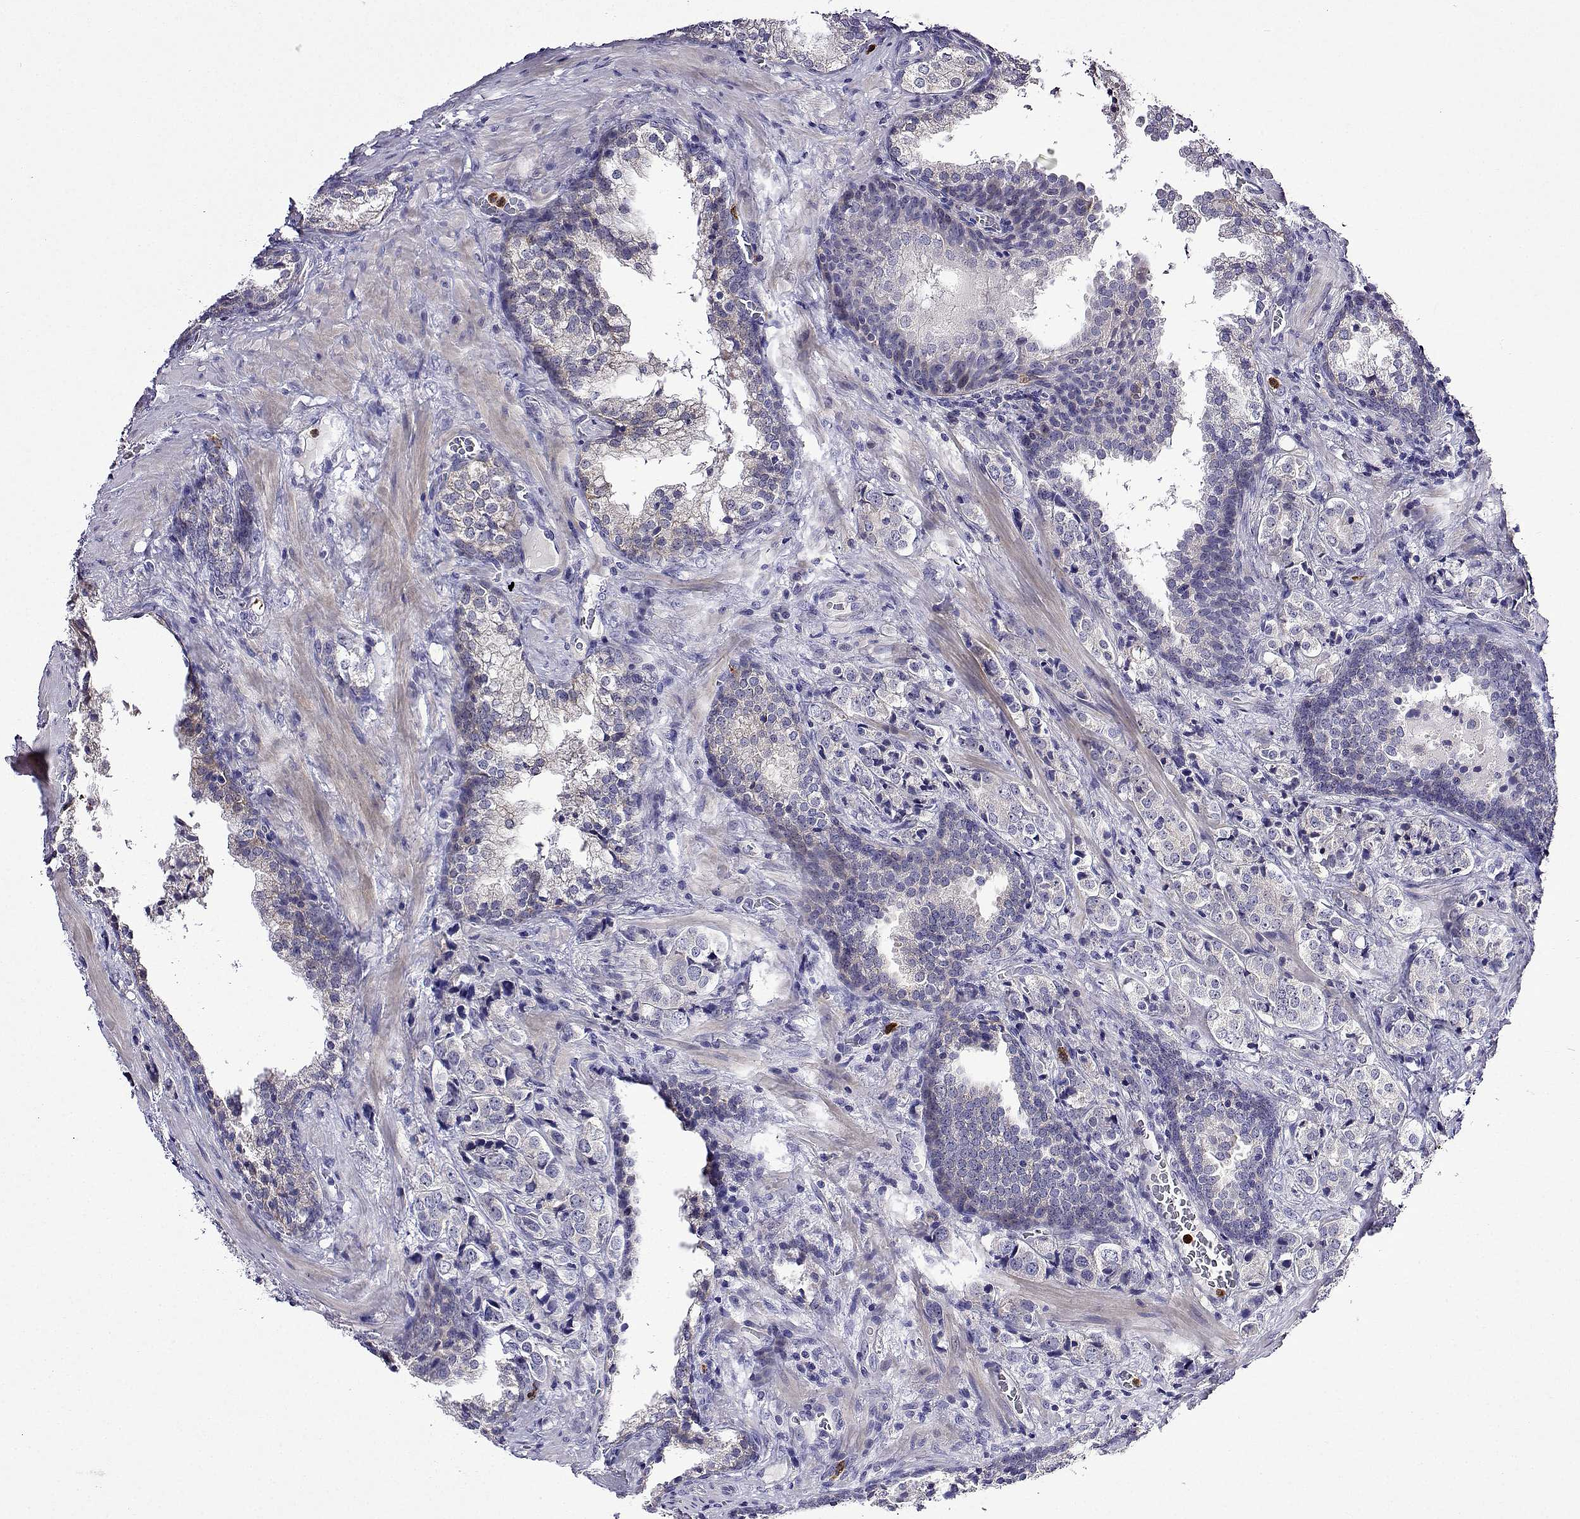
{"staining": {"intensity": "negative", "quantity": "none", "location": "none"}, "tissue": "prostate cancer", "cell_type": "Tumor cells", "image_type": "cancer", "snomed": [{"axis": "morphology", "description": "Adenocarcinoma, NOS"}, {"axis": "topography", "description": "Prostate and seminal vesicle, NOS"}], "caption": "Immunohistochemistry (IHC) of human prostate cancer reveals no expression in tumor cells.", "gene": "SULT2A1", "patient": {"sex": "male", "age": 63}}